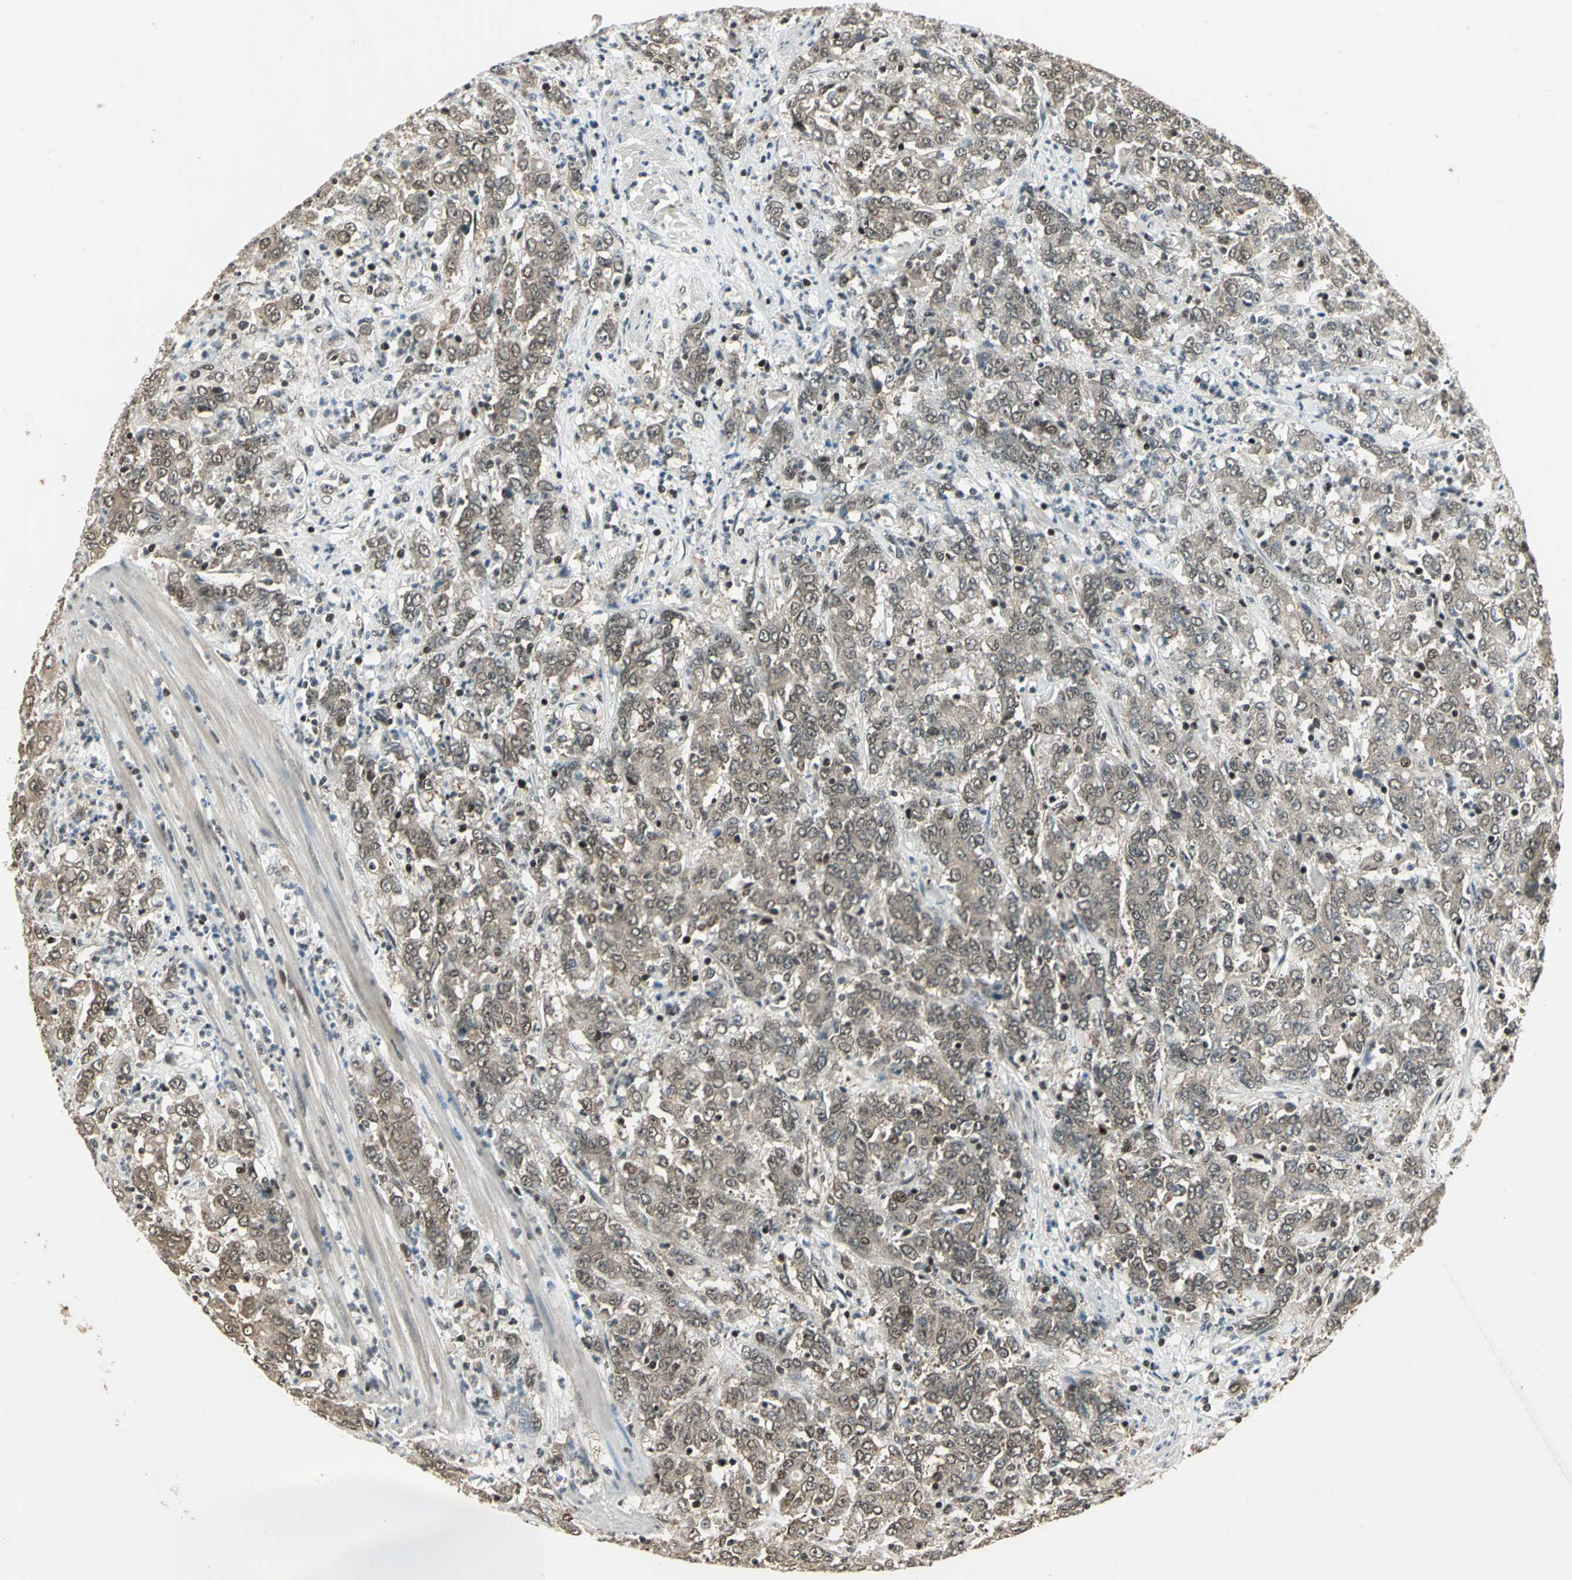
{"staining": {"intensity": "weak", "quantity": "25%-75%", "location": "cytoplasmic/membranous,nuclear"}, "tissue": "stomach cancer", "cell_type": "Tumor cells", "image_type": "cancer", "snomed": [{"axis": "morphology", "description": "Adenocarcinoma, NOS"}, {"axis": "topography", "description": "Stomach, lower"}], "caption": "Weak cytoplasmic/membranous and nuclear positivity for a protein is present in approximately 25%-75% of tumor cells of adenocarcinoma (stomach) using immunohistochemistry (IHC).", "gene": "PSMC3", "patient": {"sex": "female", "age": 71}}